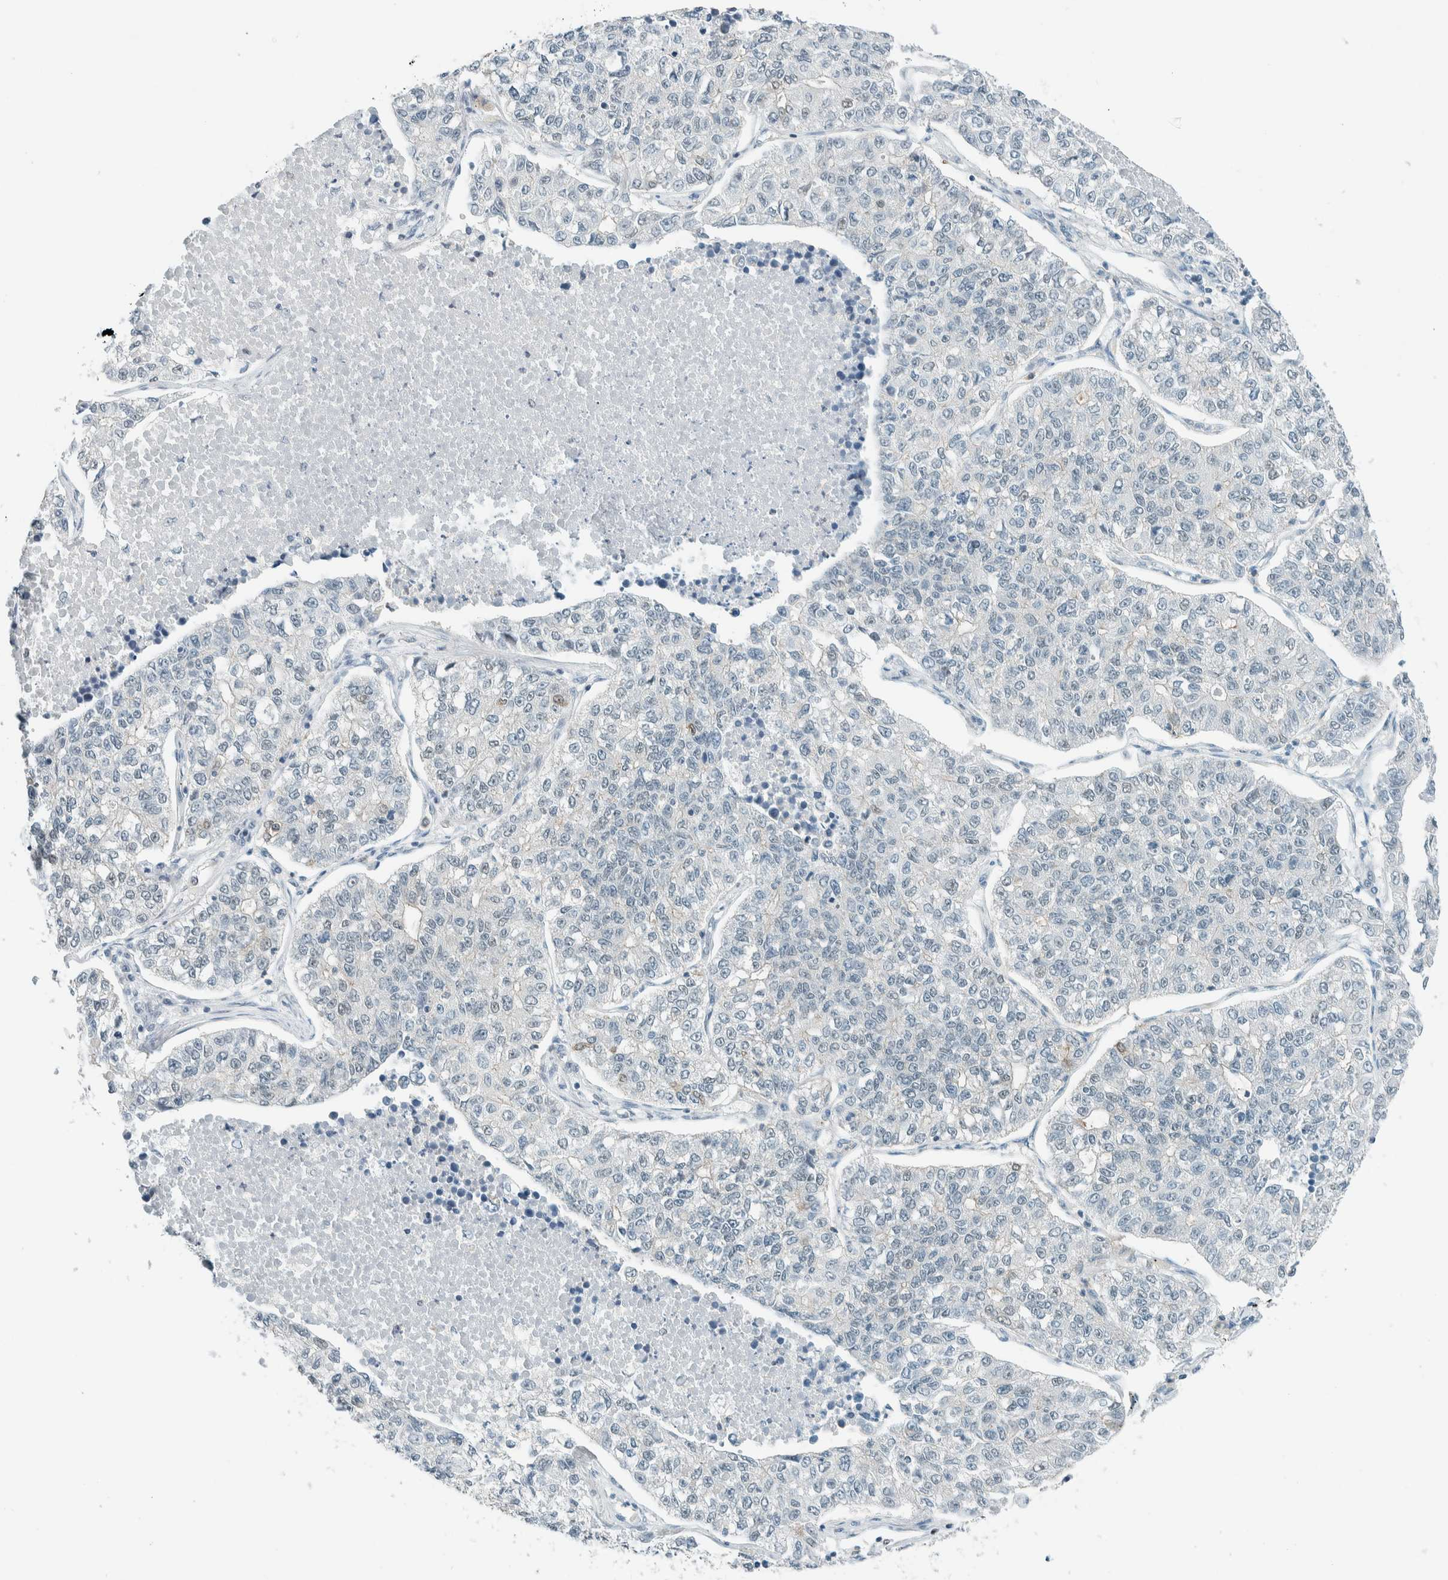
{"staining": {"intensity": "negative", "quantity": "none", "location": "none"}, "tissue": "lung cancer", "cell_type": "Tumor cells", "image_type": "cancer", "snomed": [{"axis": "morphology", "description": "Adenocarcinoma, NOS"}, {"axis": "topography", "description": "Lung"}], "caption": "Protein analysis of adenocarcinoma (lung) exhibits no significant positivity in tumor cells. (Stains: DAB (3,3'-diaminobenzidine) immunohistochemistry with hematoxylin counter stain, Microscopy: brightfield microscopy at high magnification).", "gene": "CYSRT1", "patient": {"sex": "male", "age": 49}}